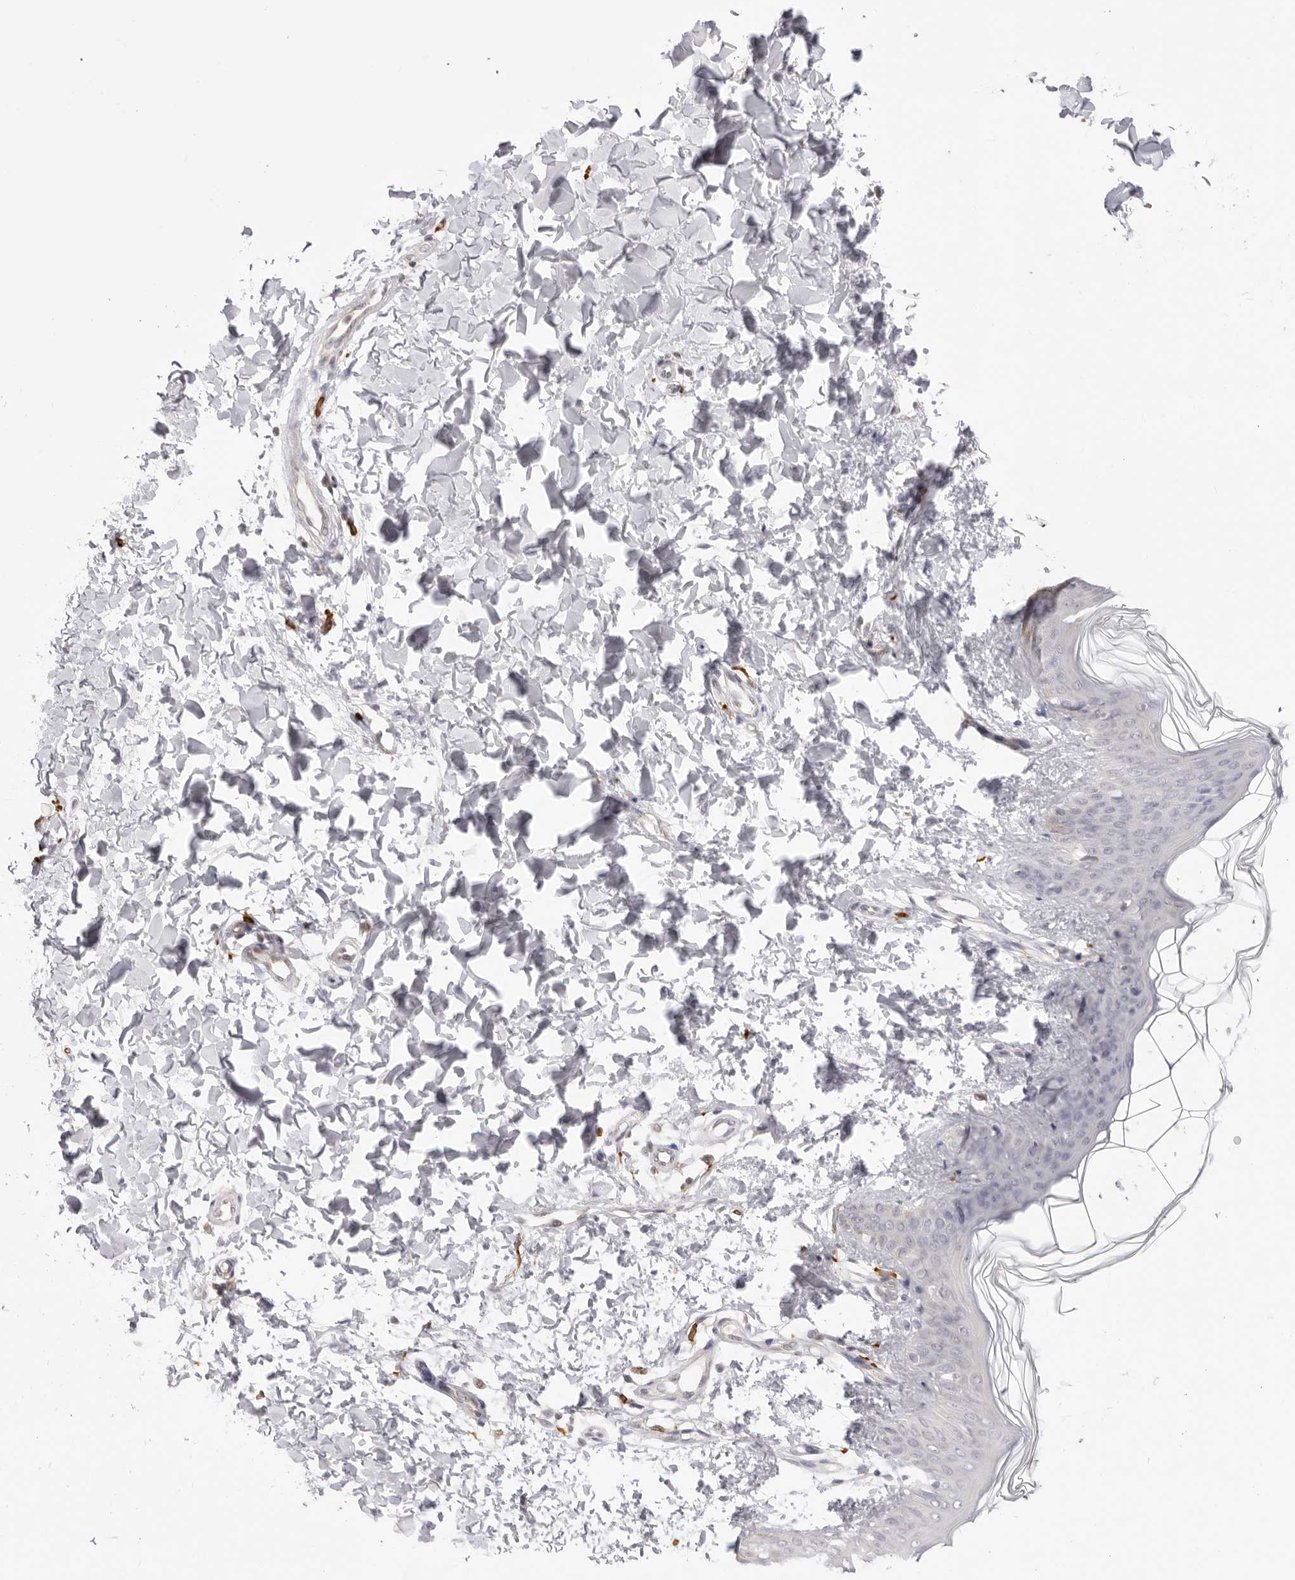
{"staining": {"intensity": "negative", "quantity": "none", "location": "none"}, "tissue": "skin", "cell_type": "Fibroblasts", "image_type": "normal", "snomed": [{"axis": "morphology", "description": "Normal tissue, NOS"}, {"axis": "topography", "description": "Skin"}], "caption": "The immunohistochemistry micrograph has no significant positivity in fibroblasts of skin. (IHC, brightfield microscopy, high magnification).", "gene": "FDPS", "patient": {"sex": "female", "age": 17}}